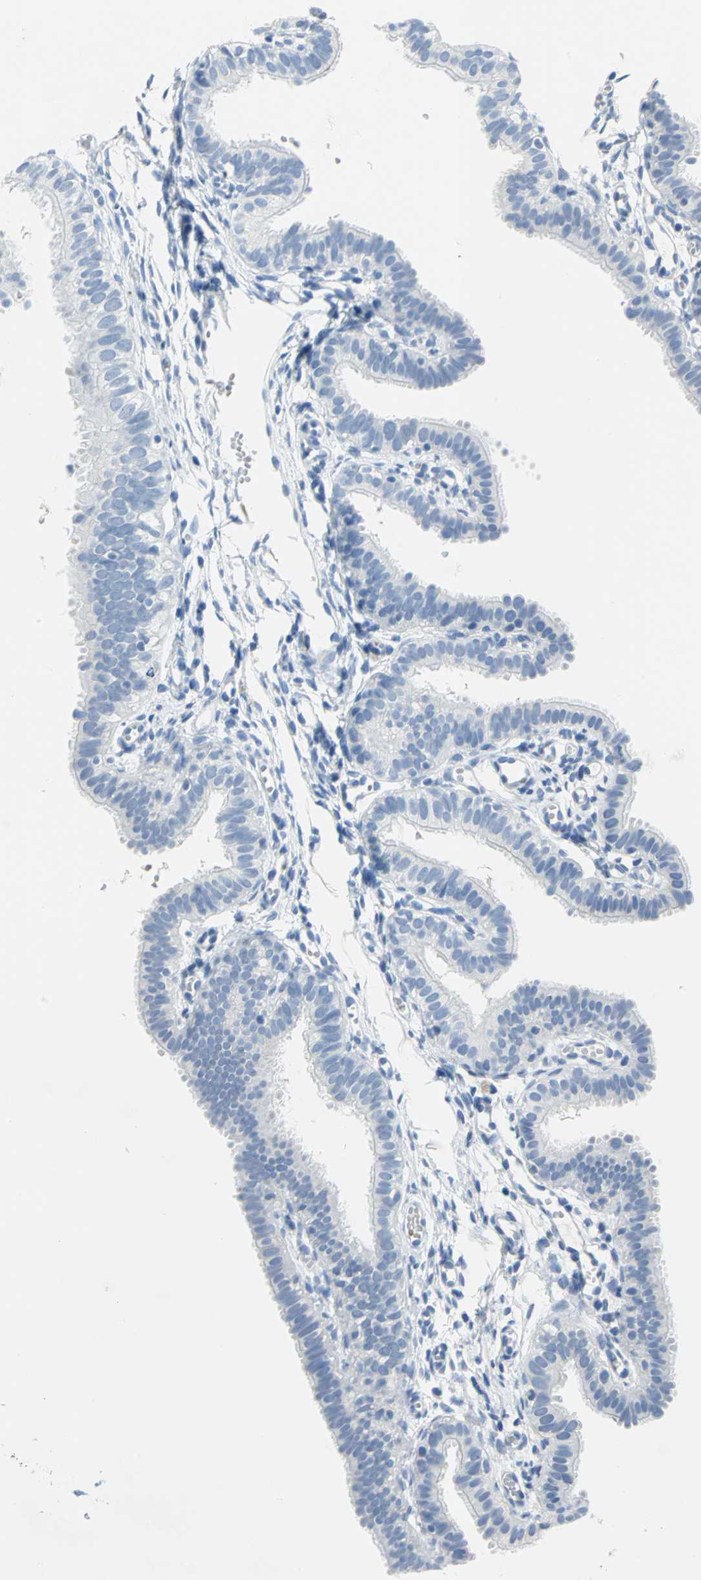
{"staining": {"intensity": "negative", "quantity": "none", "location": "none"}, "tissue": "fallopian tube", "cell_type": "Glandular cells", "image_type": "normal", "snomed": [{"axis": "morphology", "description": "Normal tissue, NOS"}, {"axis": "topography", "description": "Fallopian tube"}, {"axis": "topography", "description": "Placenta"}], "caption": "Human fallopian tube stained for a protein using IHC demonstrates no staining in glandular cells.", "gene": "PKLR", "patient": {"sex": "female", "age": 34}}